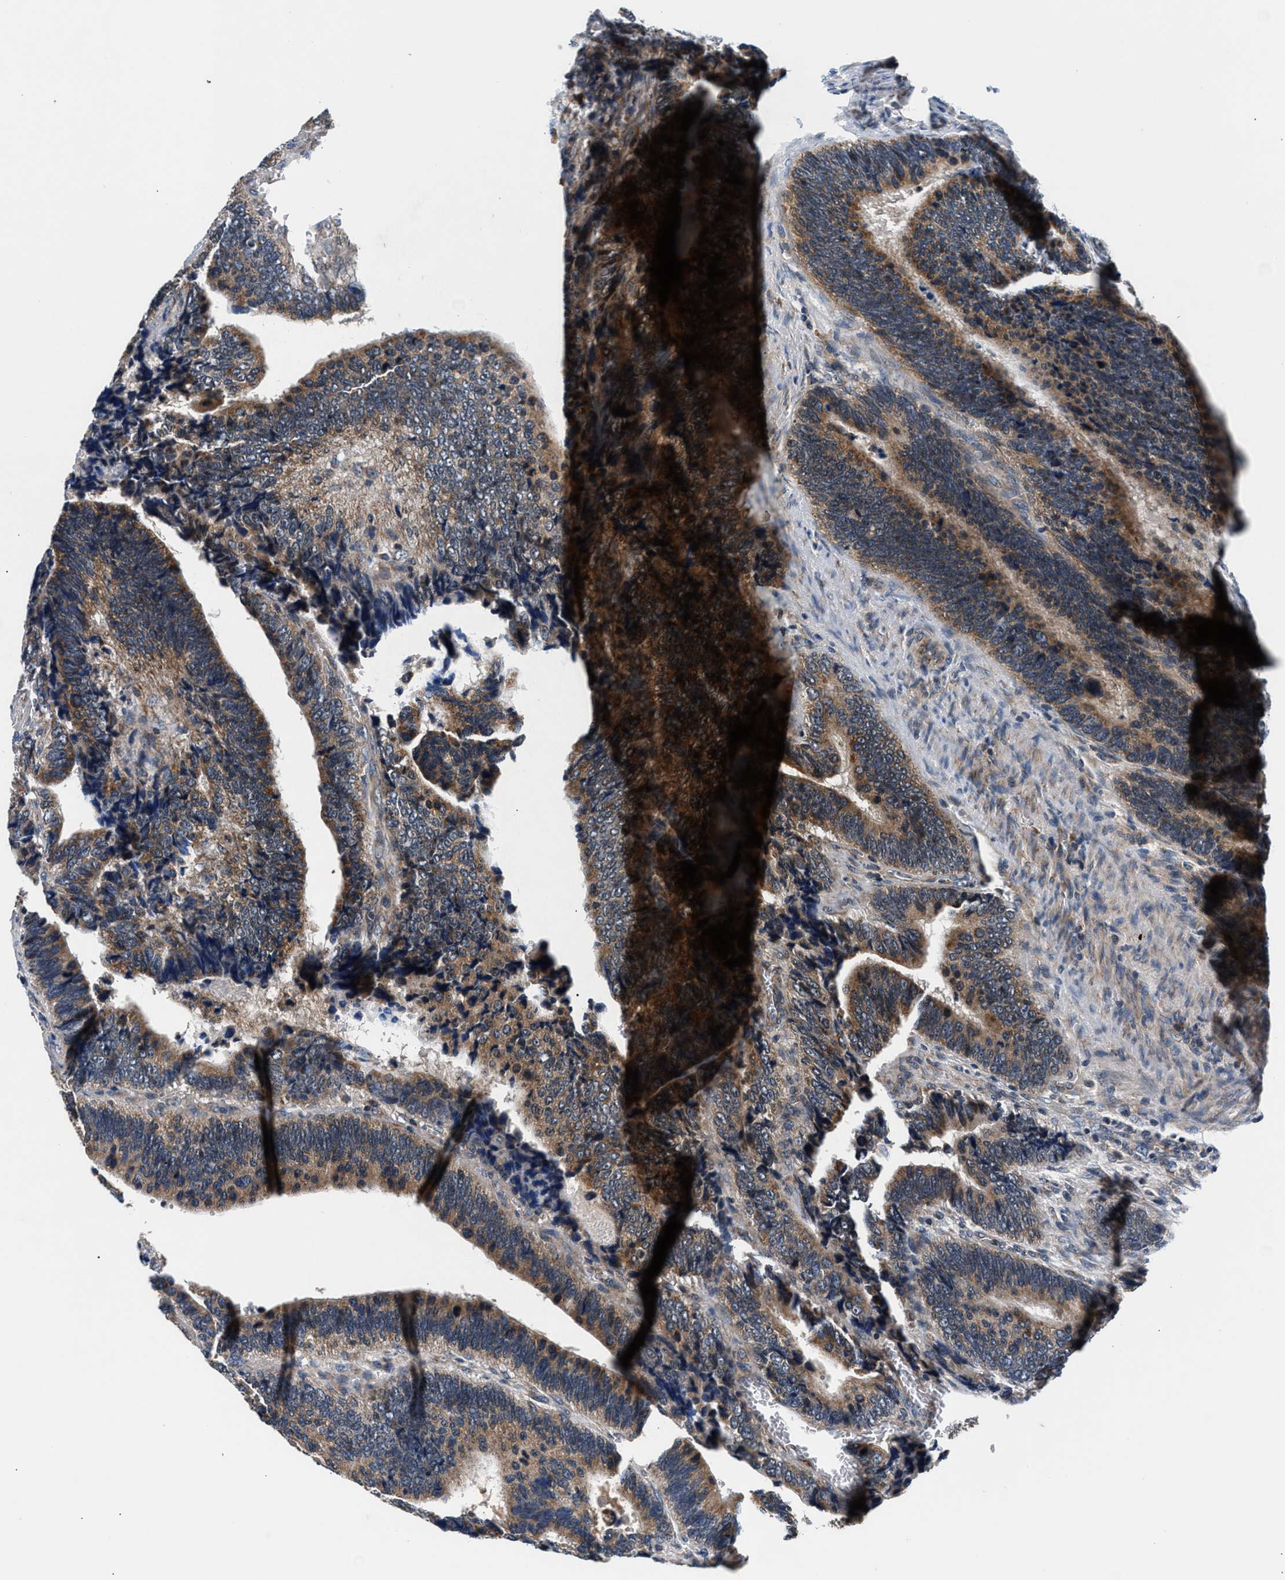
{"staining": {"intensity": "moderate", "quantity": ">75%", "location": "cytoplasmic/membranous"}, "tissue": "colorectal cancer", "cell_type": "Tumor cells", "image_type": "cancer", "snomed": [{"axis": "morphology", "description": "Adenocarcinoma, NOS"}, {"axis": "topography", "description": "Colon"}], "caption": "The micrograph exhibits a brown stain indicating the presence of a protein in the cytoplasmic/membranous of tumor cells in colorectal cancer.", "gene": "IMMT", "patient": {"sex": "male", "age": 72}}